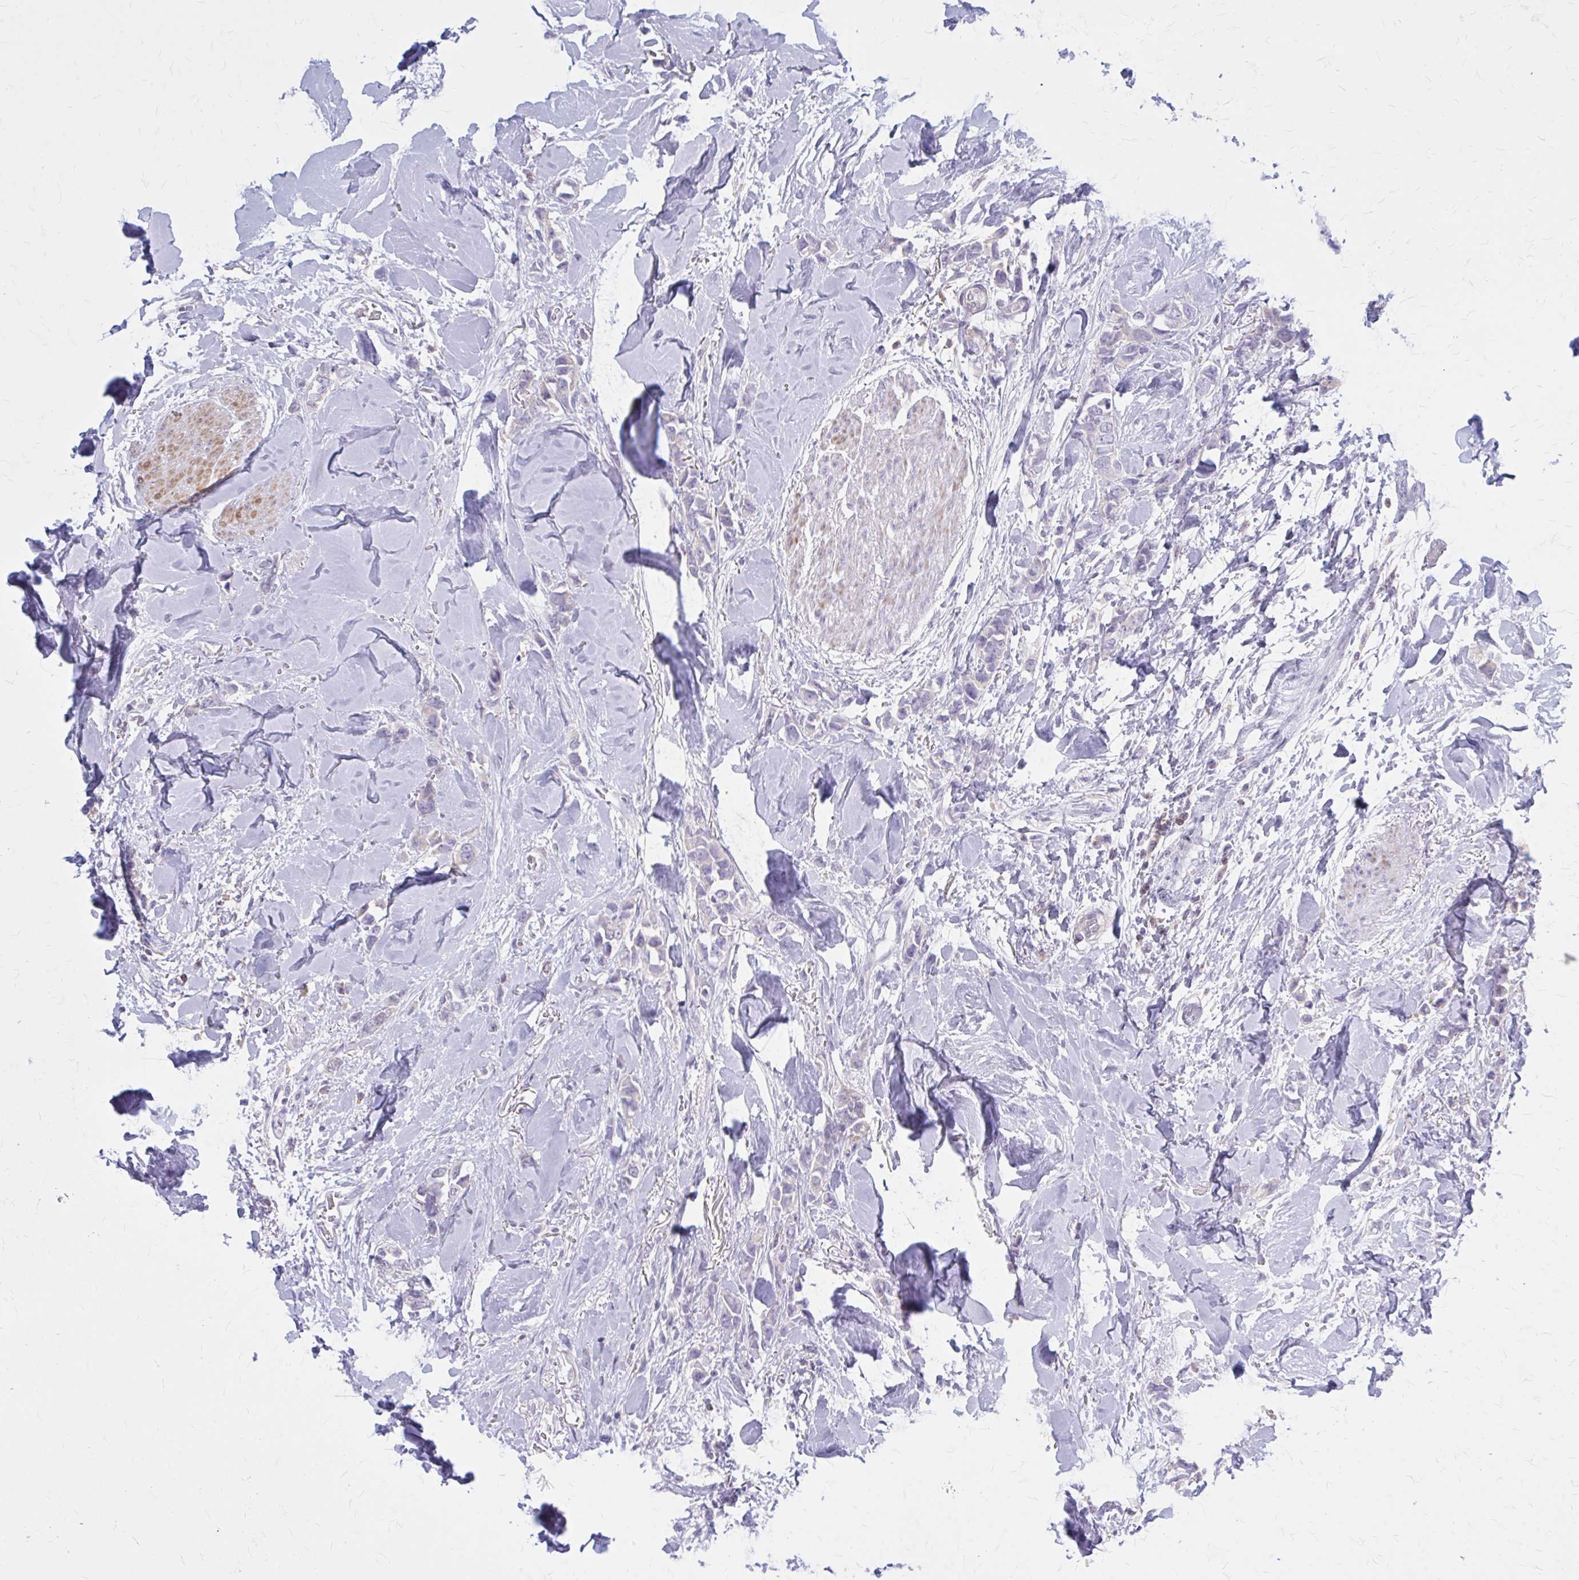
{"staining": {"intensity": "negative", "quantity": "none", "location": "none"}, "tissue": "breast cancer", "cell_type": "Tumor cells", "image_type": "cancer", "snomed": [{"axis": "morphology", "description": "Lobular carcinoma"}, {"axis": "topography", "description": "Breast"}], "caption": "Immunohistochemistry photomicrograph of human breast lobular carcinoma stained for a protein (brown), which shows no expression in tumor cells. (DAB immunohistochemistry, high magnification).", "gene": "PITPNM1", "patient": {"sex": "female", "age": 91}}